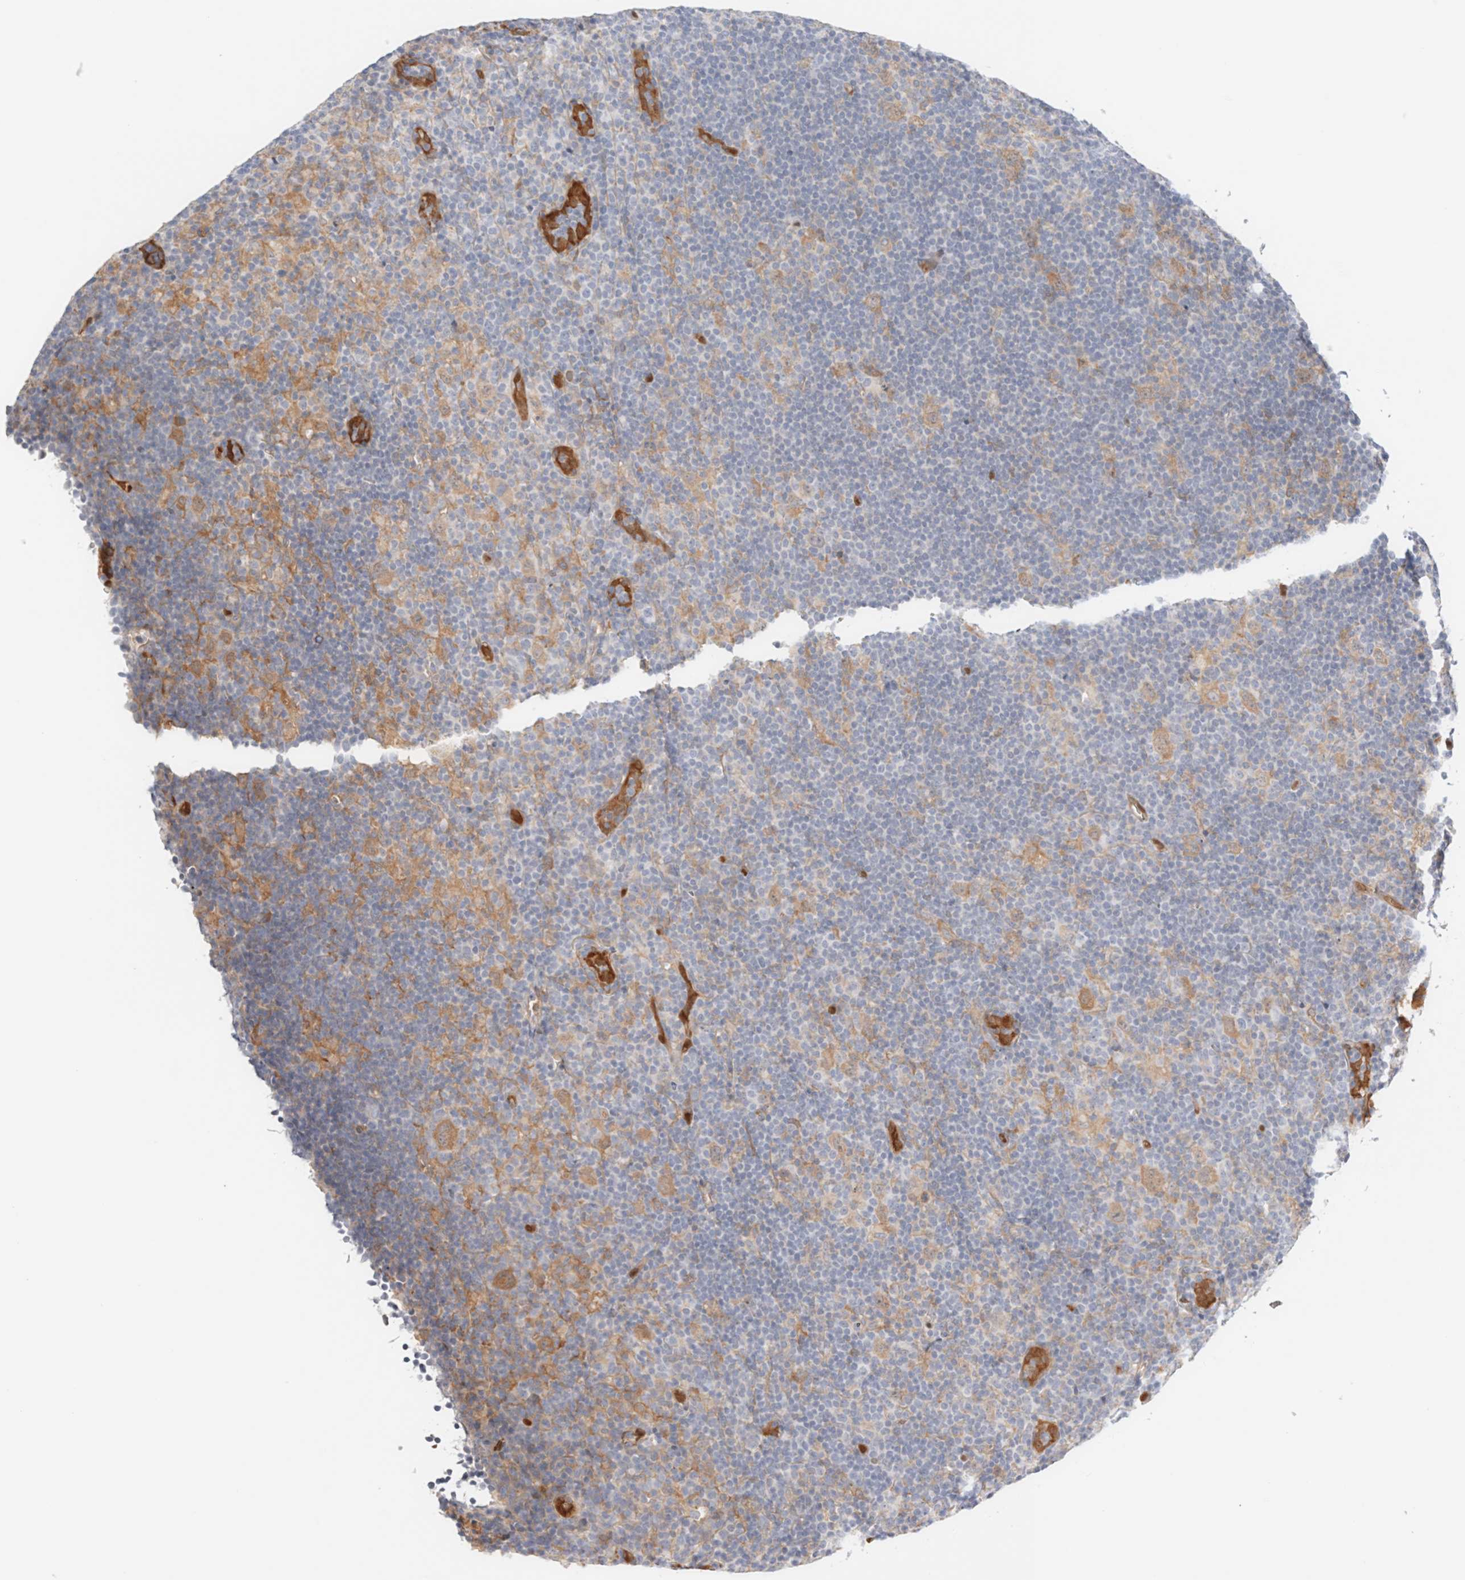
{"staining": {"intensity": "moderate", "quantity": ">75%", "location": "cytoplasmic/membranous"}, "tissue": "lymphoma", "cell_type": "Tumor cells", "image_type": "cancer", "snomed": [{"axis": "morphology", "description": "Hodgkin's disease, NOS"}, {"axis": "topography", "description": "Lymph node"}], "caption": "Lymphoma stained with immunohistochemistry (IHC) shows moderate cytoplasmic/membranous positivity in about >75% of tumor cells. Immunohistochemistry (ihc) stains the protein in brown and the nuclei are stained blue.", "gene": "LMCD1", "patient": {"sex": "female", "age": 57}}